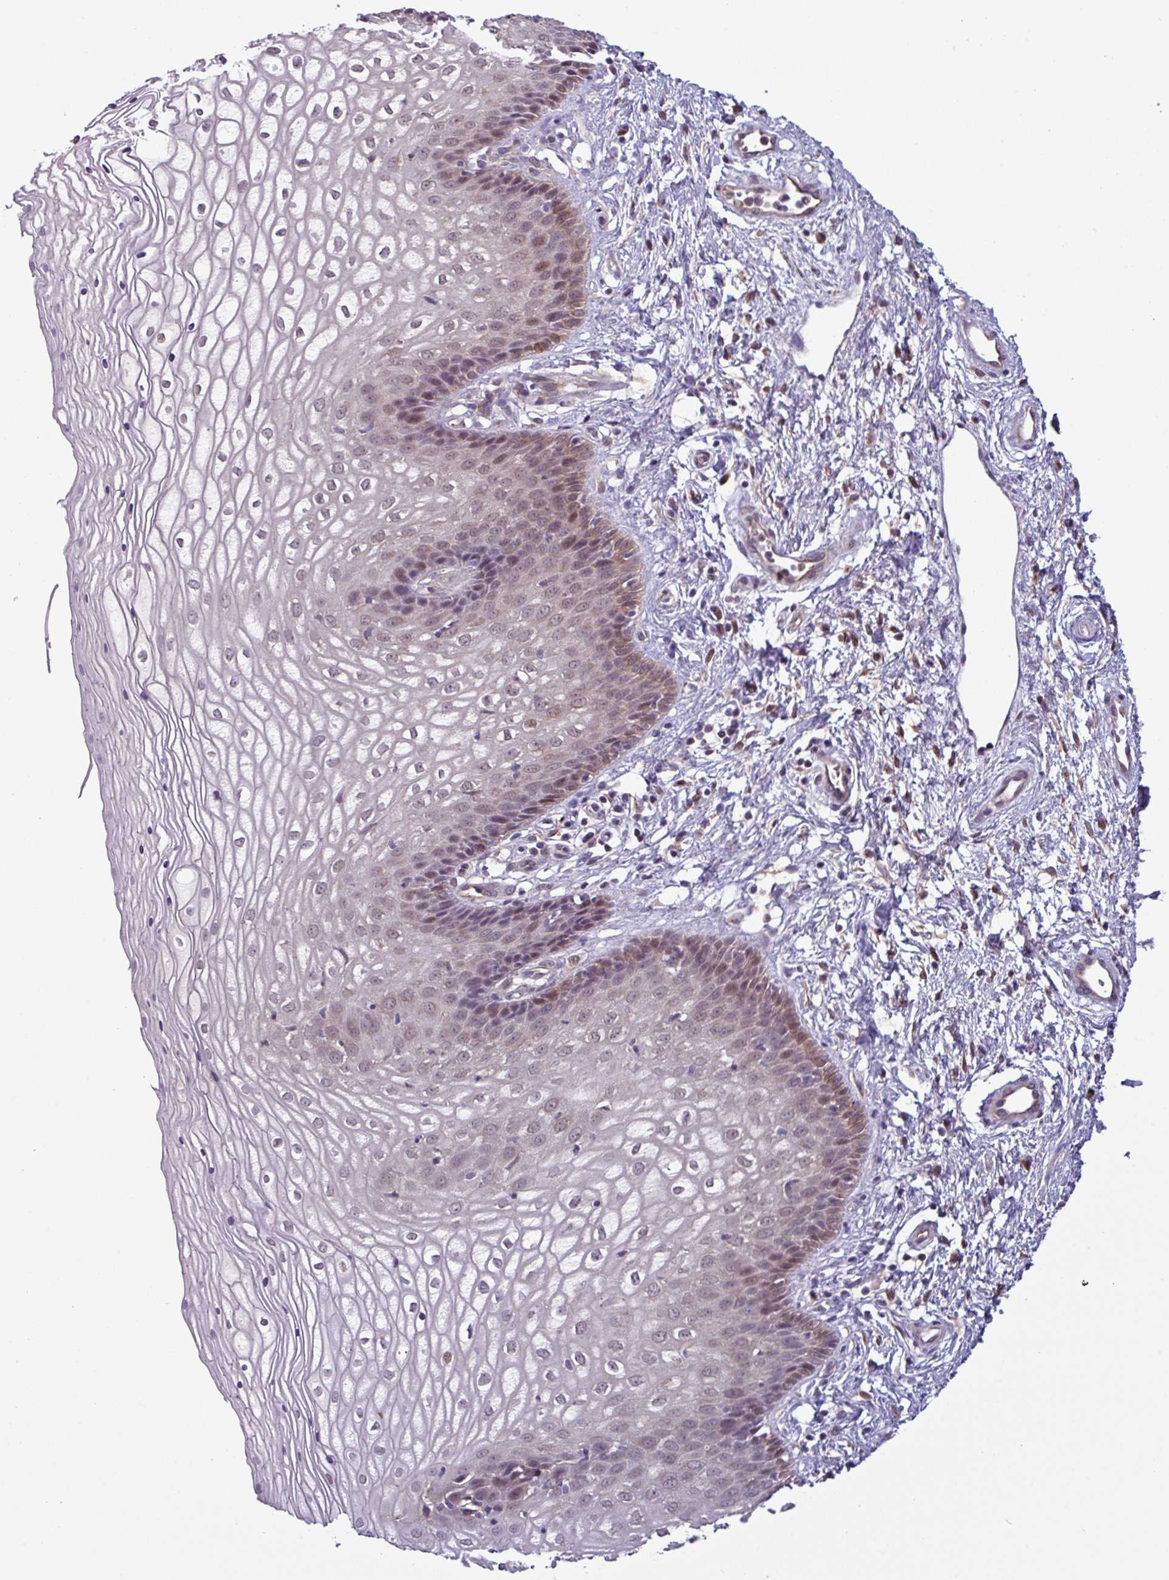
{"staining": {"intensity": "moderate", "quantity": "<25%", "location": "cytoplasmic/membranous,nuclear"}, "tissue": "vagina", "cell_type": "Squamous epithelial cells", "image_type": "normal", "snomed": [{"axis": "morphology", "description": "Normal tissue, NOS"}, {"axis": "topography", "description": "Vagina"}], "caption": "Immunohistochemistry (DAB (3,3'-diaminobenzidine)) staining of benign human vagina exhibits moderate cytoplasmic/membranous,nuclear protein staining in approximately <25% of squamous epithelial cells.", "gene": "NPFFR1", "patient": {"sex": "female", "age": 34}}